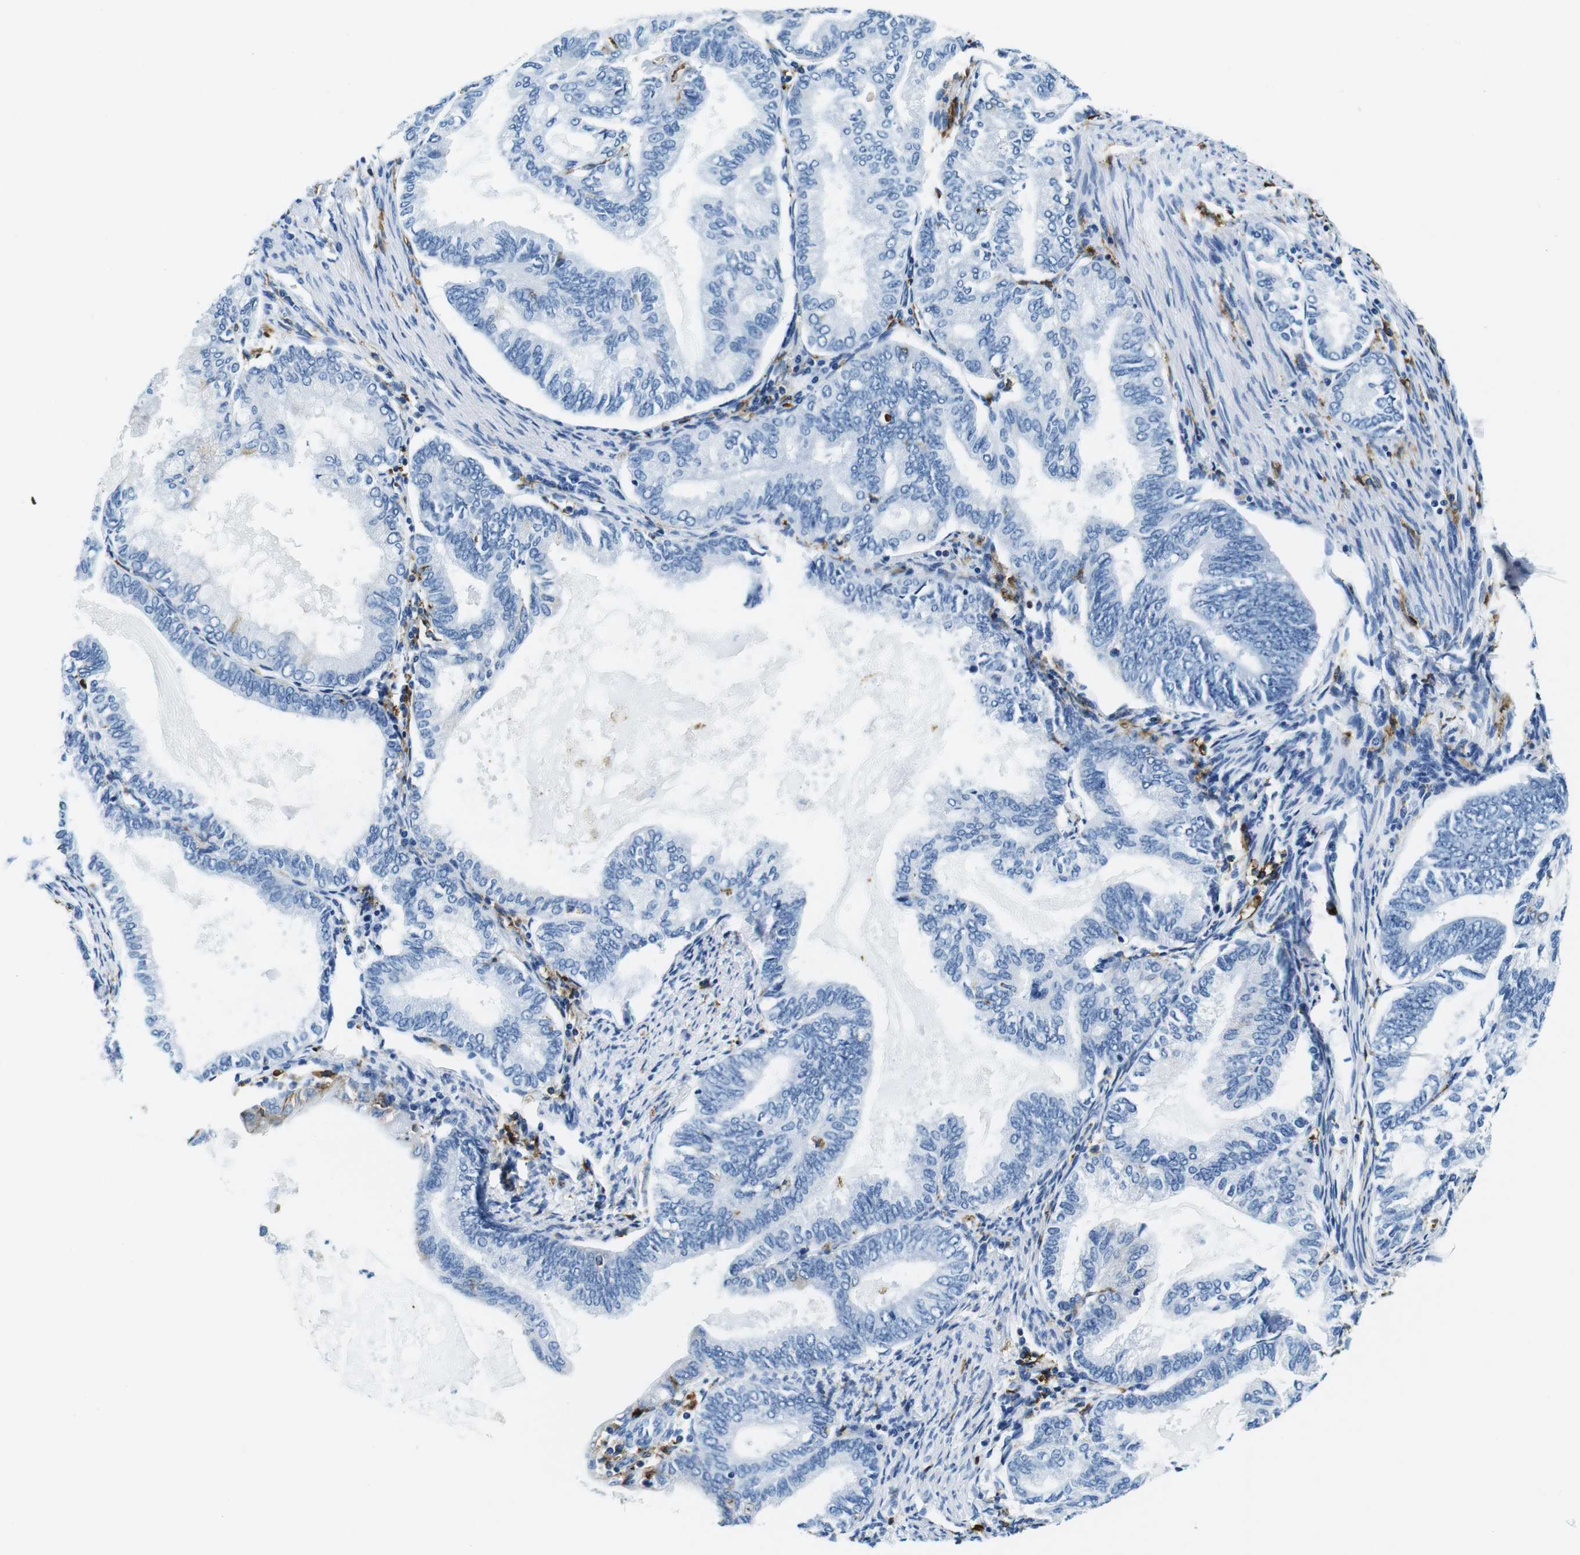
{"staining": {"intensity": "negative", "quantity": "none", "location": "none"}, "tissue": "endometrial cancer", "cell_type": "Tumor cells", "image_type": "cancer", "snomed": [{"axis": "morphology", "description": "Adenocarcinoma, NOS"}, {"axis": "topography", "description": "Endometrium"}], "caption": "Immunohistochemistry (IHC) of human adenocarcinoma (endometrial) reveals no positivity in tumor cells.", "gene": "HLA-DRB1", "patient": {"sex": "female", "age": 86}}